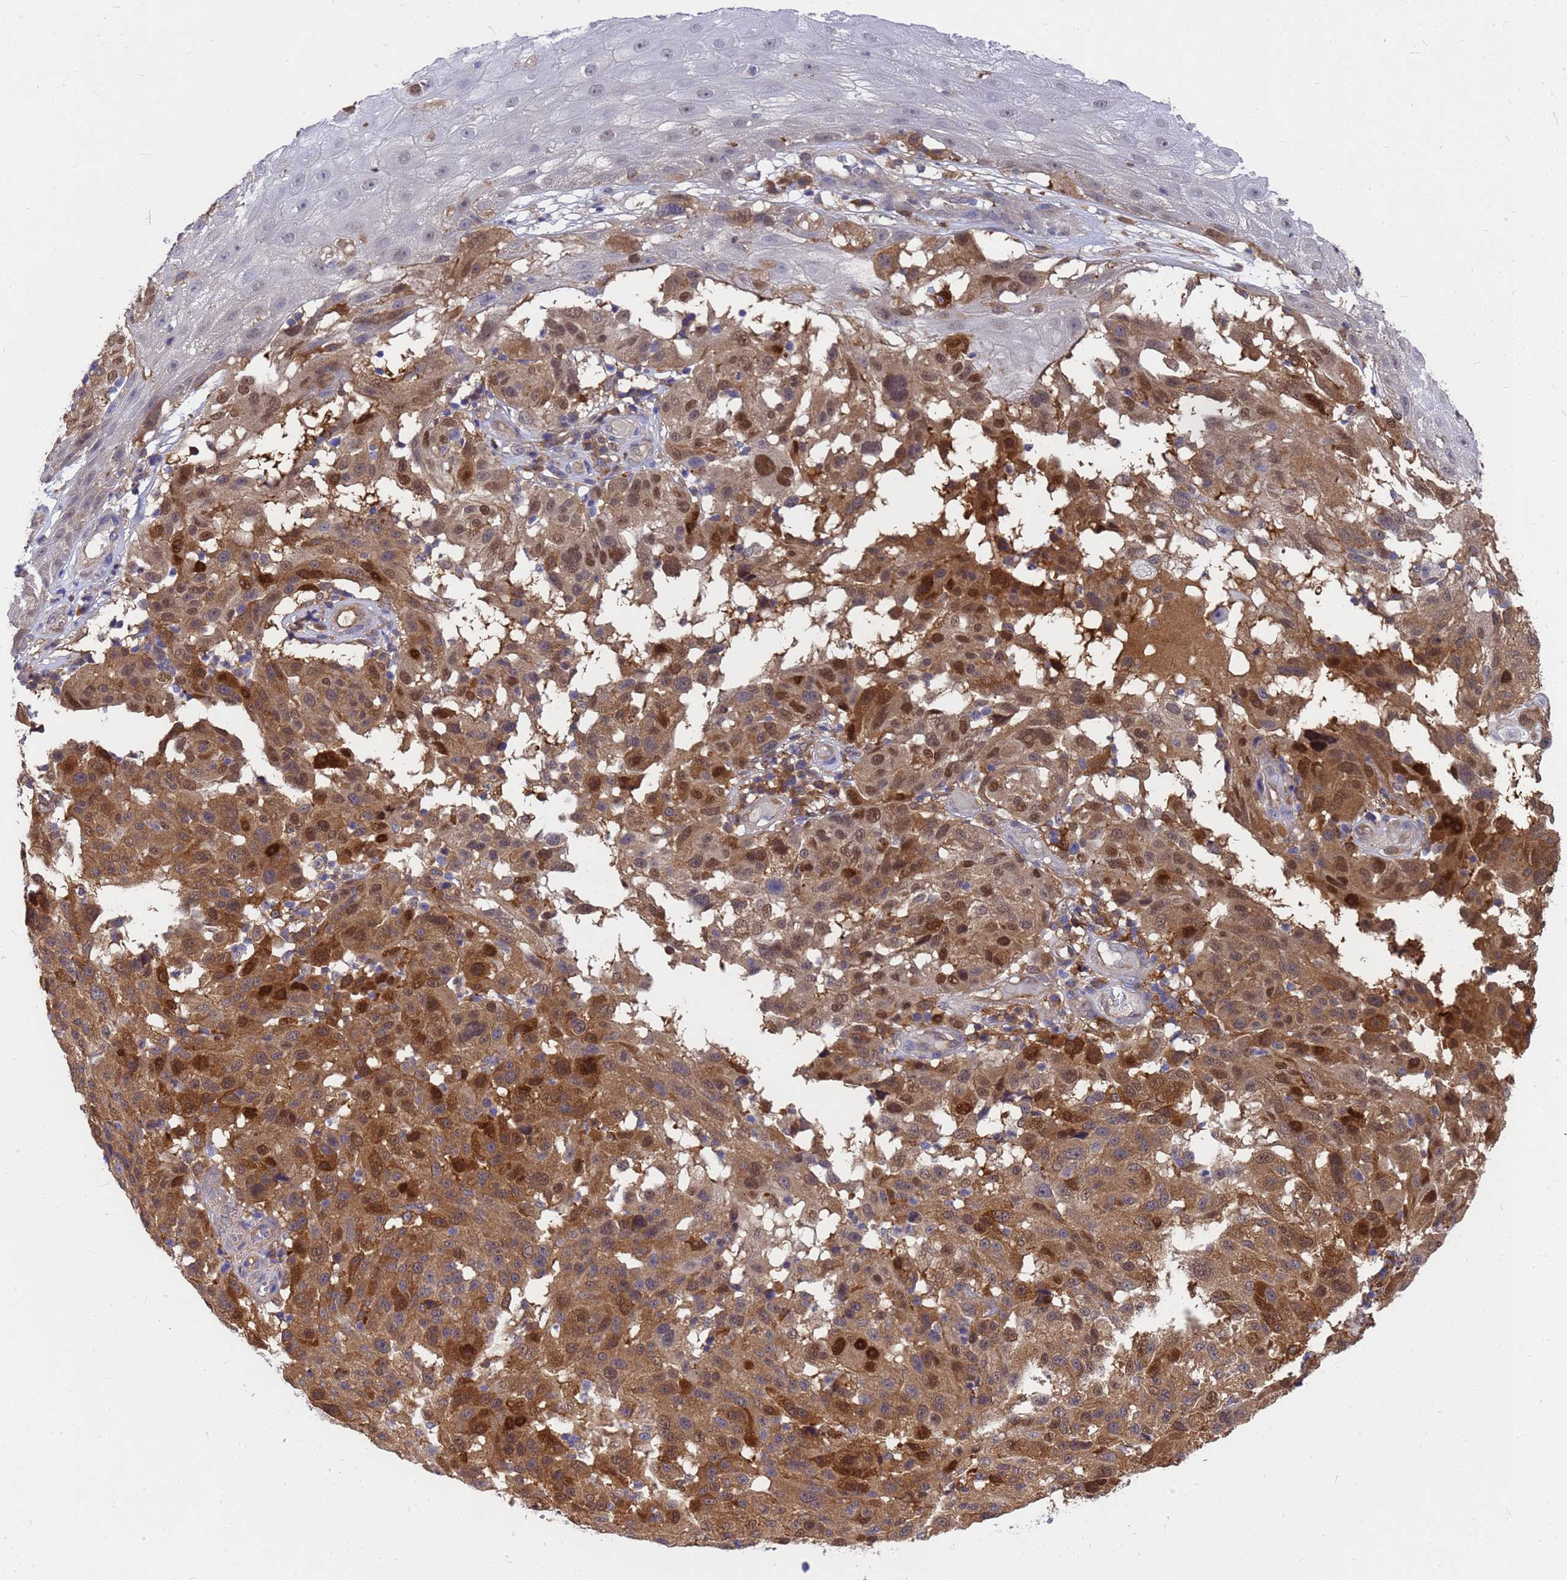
{"staining": {"intensity": "strong", "quantity": "25%-75%", "location": "cytoplasmic/membranous,nuclear"}, "tissue": "melanoma", "cell_type": "Tumor cells", "image_type": "cancer", "snomed": [{"axis": "morphology", "description": "Malignant melanoma, NOS"}, {"axis": "topography", "description": "Skin"}], "caption": "Melanoma stained with a brown dye demonstrates strong cytoplasmic/membranous and nuclear positive expression in about 25%-75% of tumor cells.", "gene": "SLC35E2B", "patient": {"sex": "male", "age": 53}}